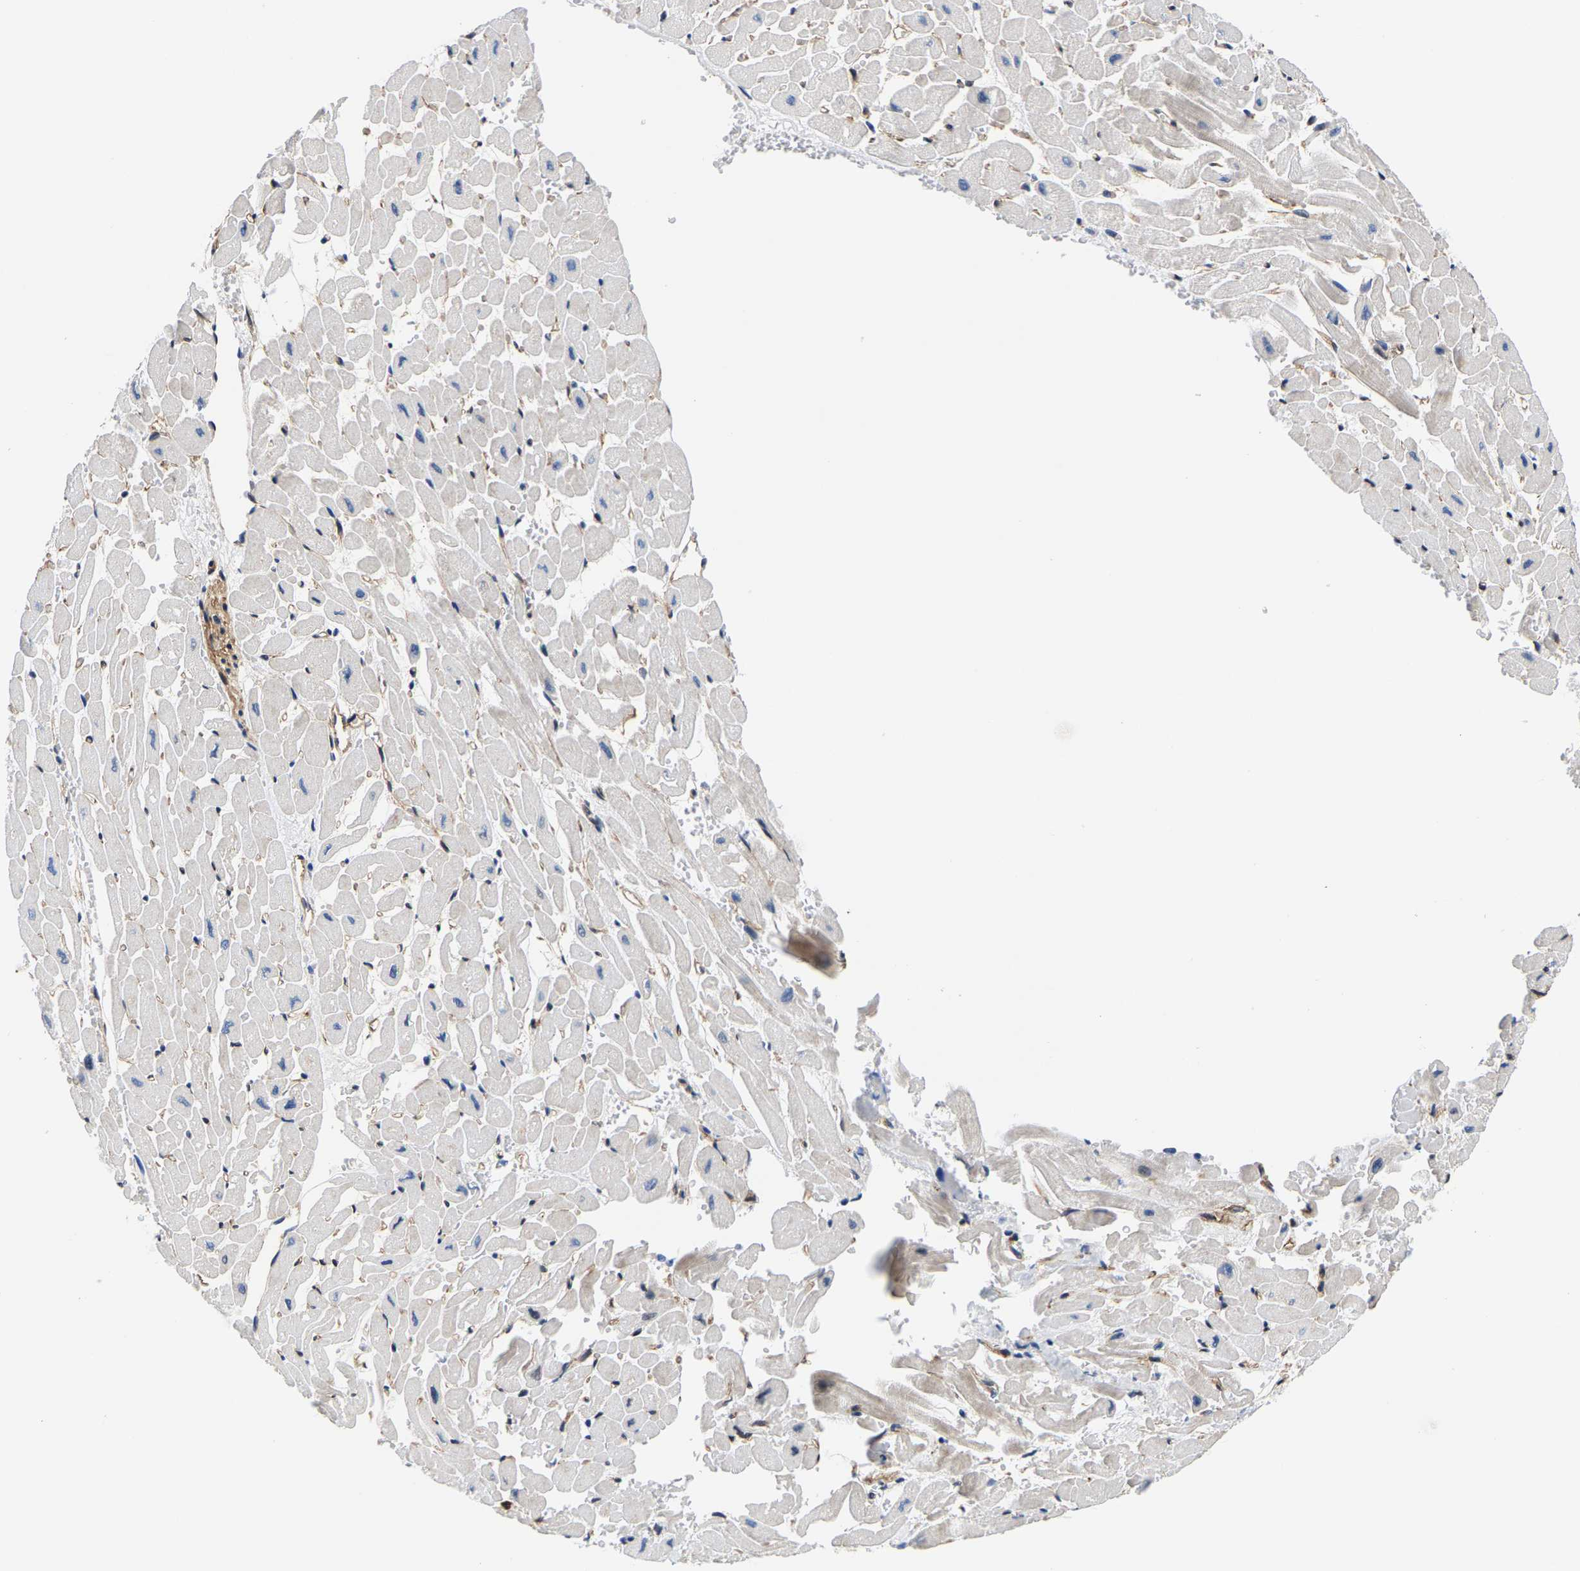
{"staining": {"intensity": "negative", "quantity": "none", "location": "none"}, "tissue": "heart muscle", "cell_type": "Cardiomyocytes", "image_type": "normal", "snomed": [{"axis": "morphology", "description": "Normal tissue, NOS"}, {"axis": "topography", "description": "Heart"}], "caption": "Human heart muscle stained for a protein using immunohistochemistry (IHC) reveals no staining in cardiomyocytes.", "gene": "GTPBP10", "patient": {"sex": "male", "age": 45}}